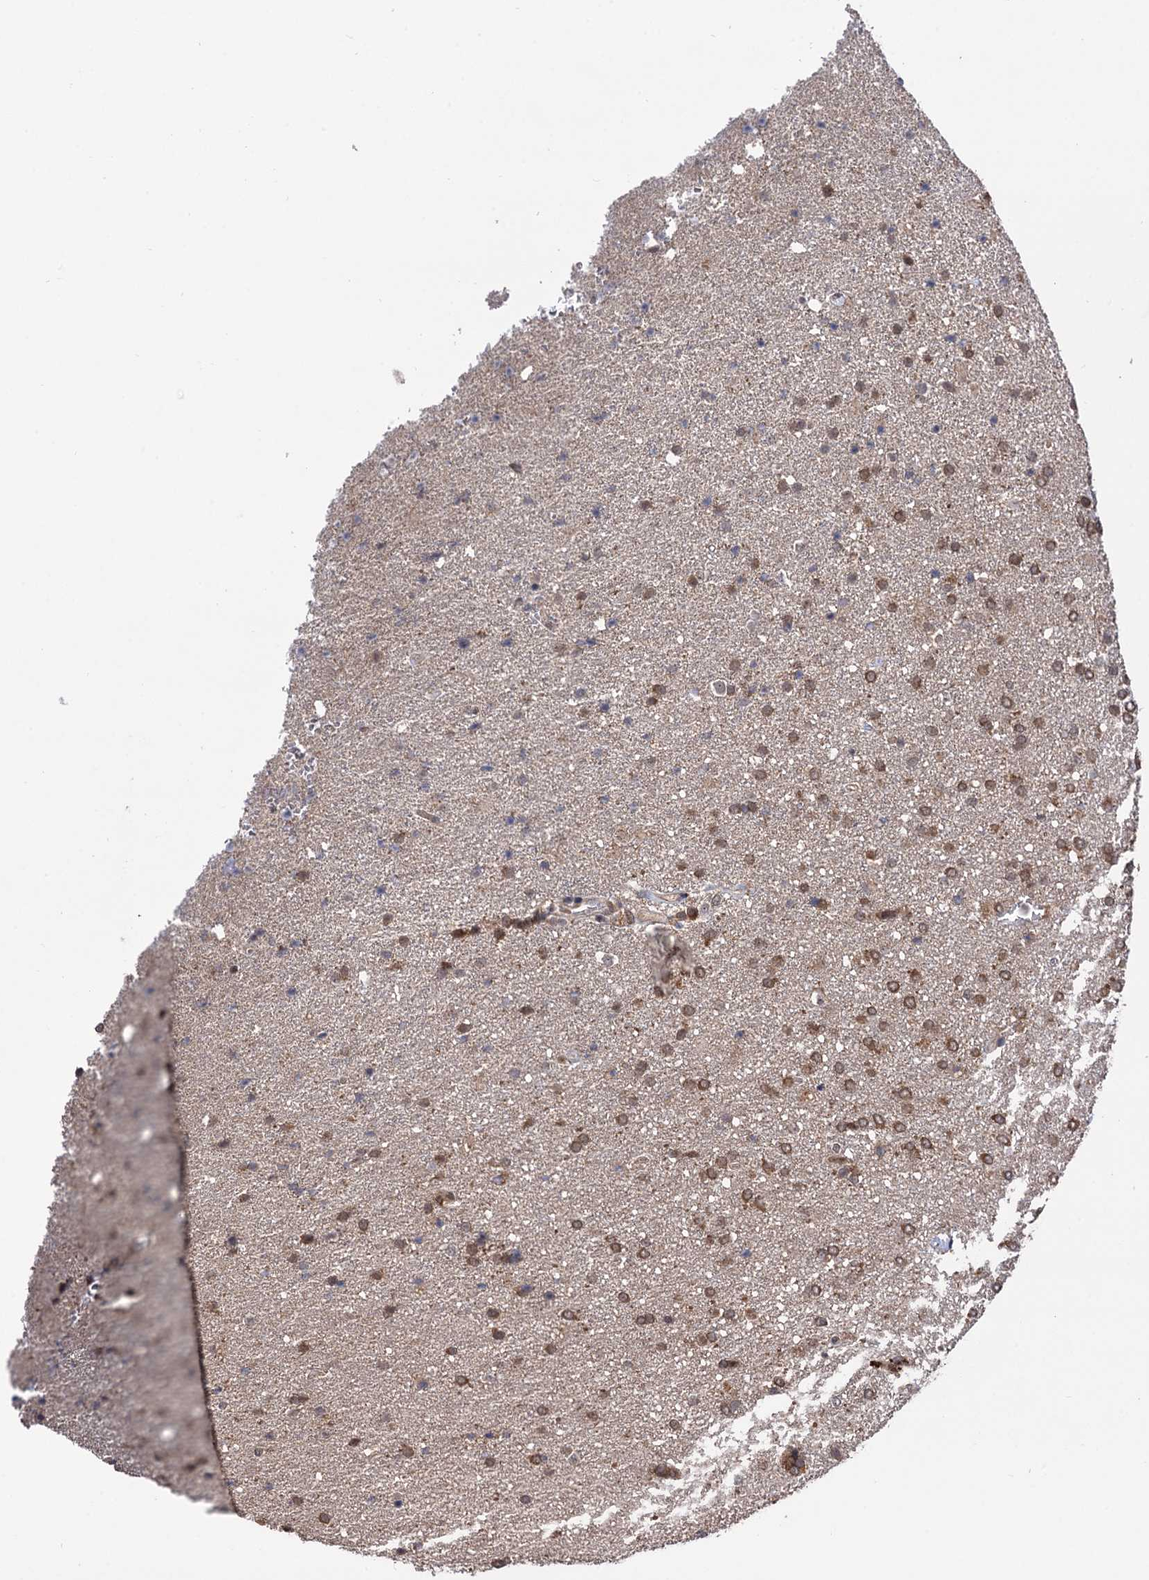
{"staining": {"intensity": "moderate", "quantity": ">75%", "location": "cytoplasmic/membranous"}, "tissue": "glioma", "cell_type": "Tumor cells", "image_type": "cancer", "snomed": [{"axis": "morphology", "description": "Glioma, malignant, High grade"}, {"axis": "topography", "description": "Brain"}], "caption": "Immunohistochemical staining of glioma displays moderate cytoplasmic/membranous protein expression in about >75% of tumor cells.", "gene": "MICAL2", "patient": {"sex": "male", "age": 72}}